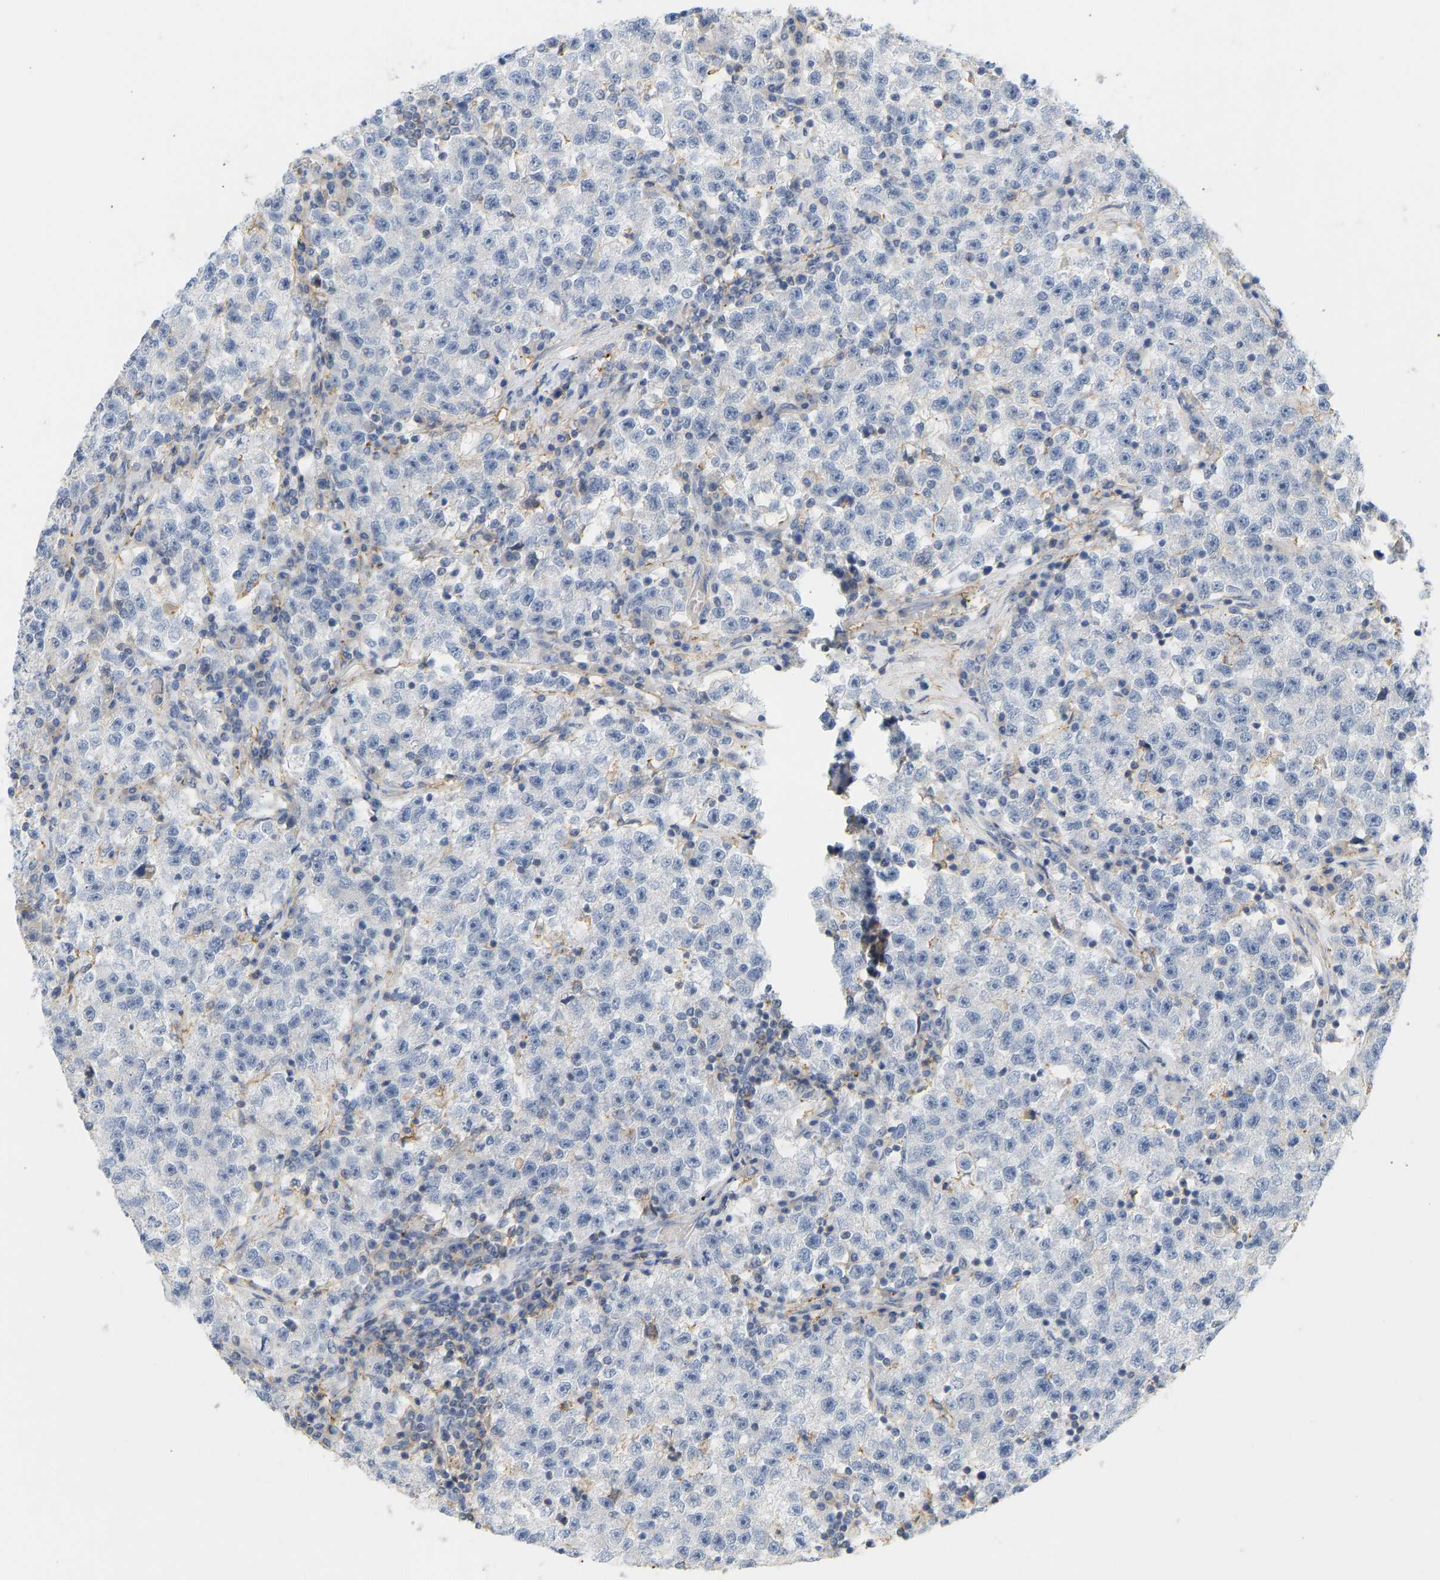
{"staining": {"intensity": "negative", "quantity": "none", "location": "none"}, "tissue": "testis cancer", "cell_type": "Tumor cells", "image_type": "cancer", "snomed": [{"axis": "morphology", "description": "Seminoma, NOS"}, {"axis": "topography", "description": "Testis"}], "caption": "Immunohistochemistry (IHC) image of neoplastic tissue: testis cancer (seminoma) stained with DAB (3,3'-diaminobenzidine) shows no significant protein staining in tumor cells.", "gene": "BVES", "patient": {"sex": "male", "age": 22}}